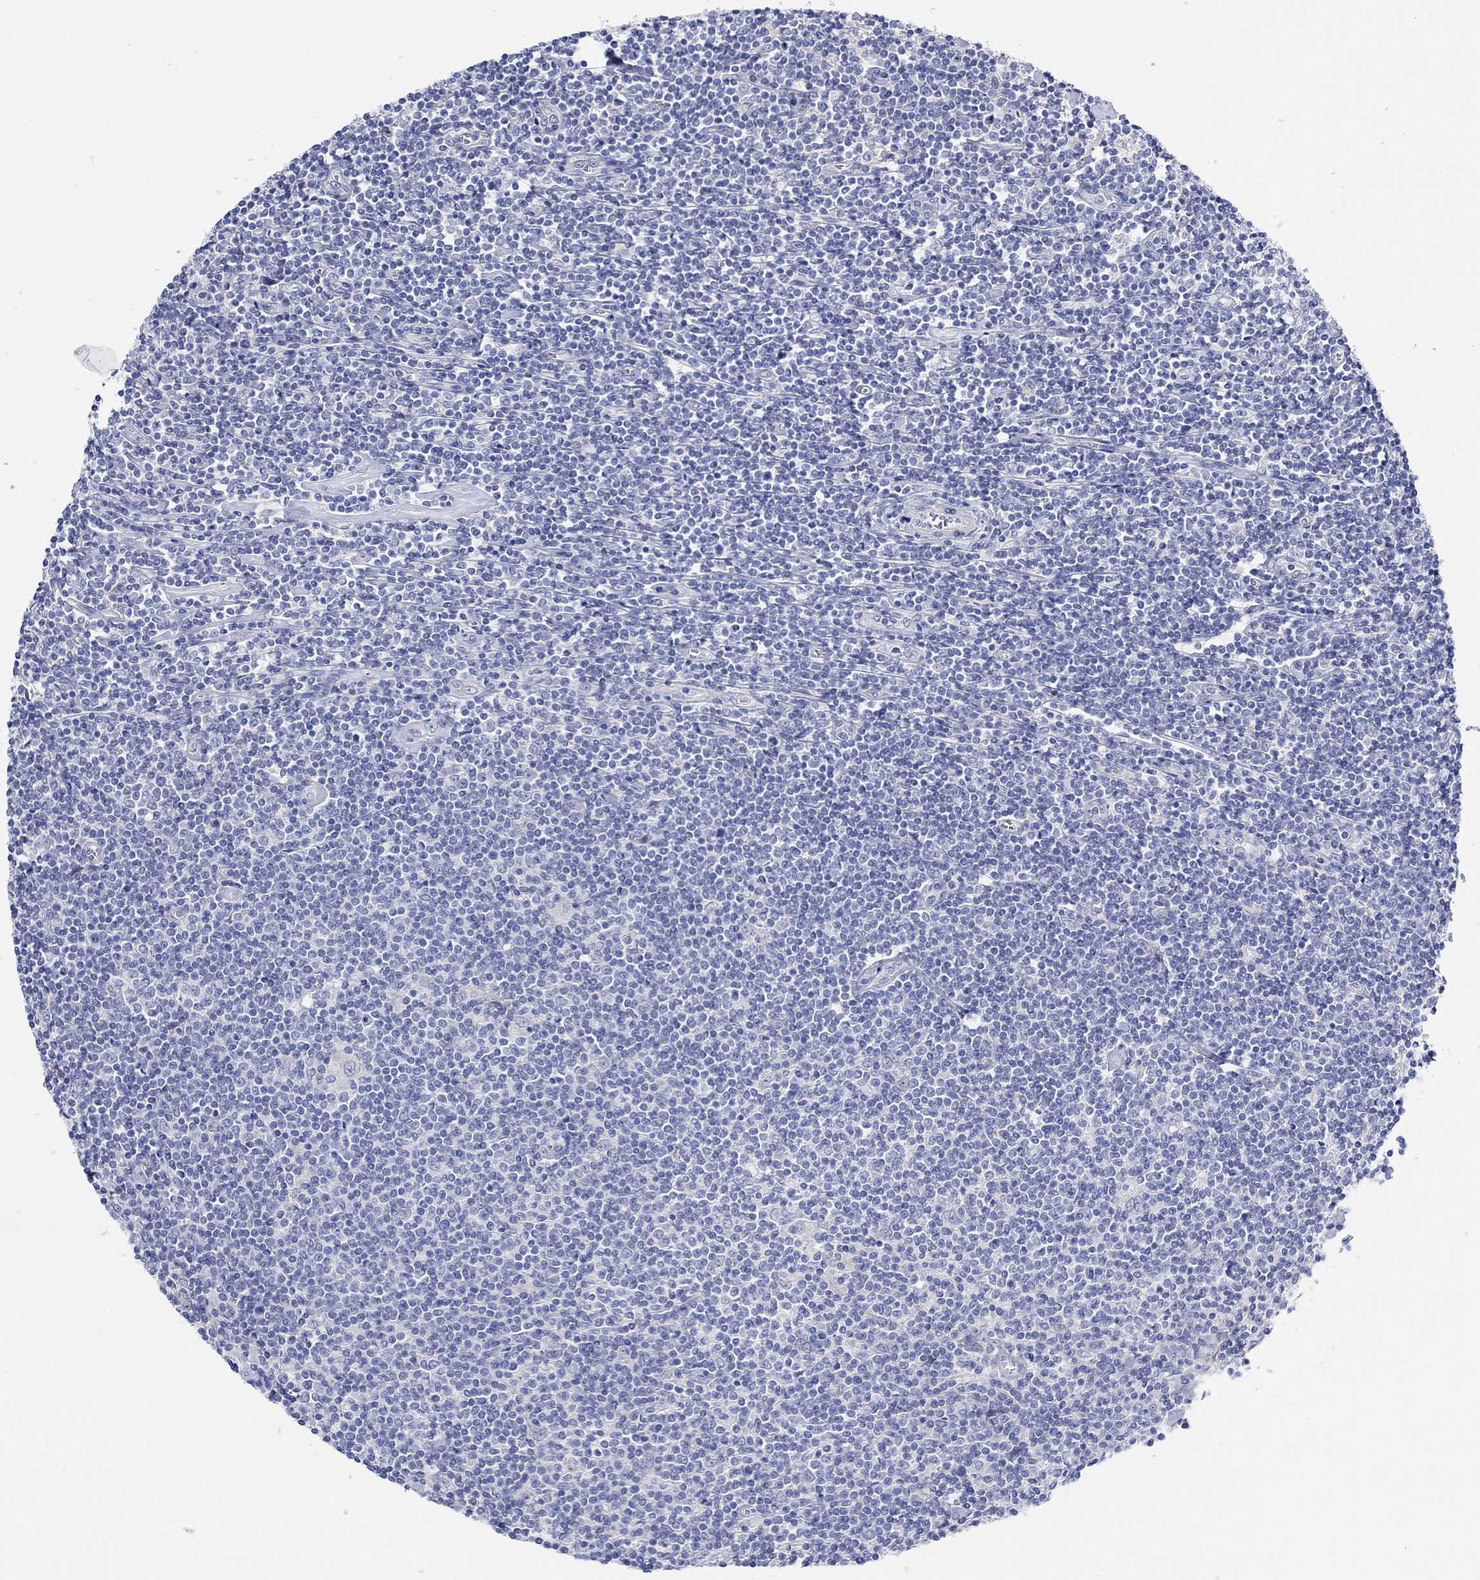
{"staining": {"intensity": "negative", "quantity": "none", "location": "none"}, "tissue": "lymphoma", "cell_type": "Tumor cells", "image_type": "cancer", "snomed": [{"axis": "morphology", "description": "Hodgkin's disease, NOS"}, {"axis": "topography", "description": "Lymph node"}], "caption": "Immunohistochemical staining of human lymphoma displays no significant staining in tumor cells.", "gene": "KRT222", "patient": {"sex": "male", "age": 40}}